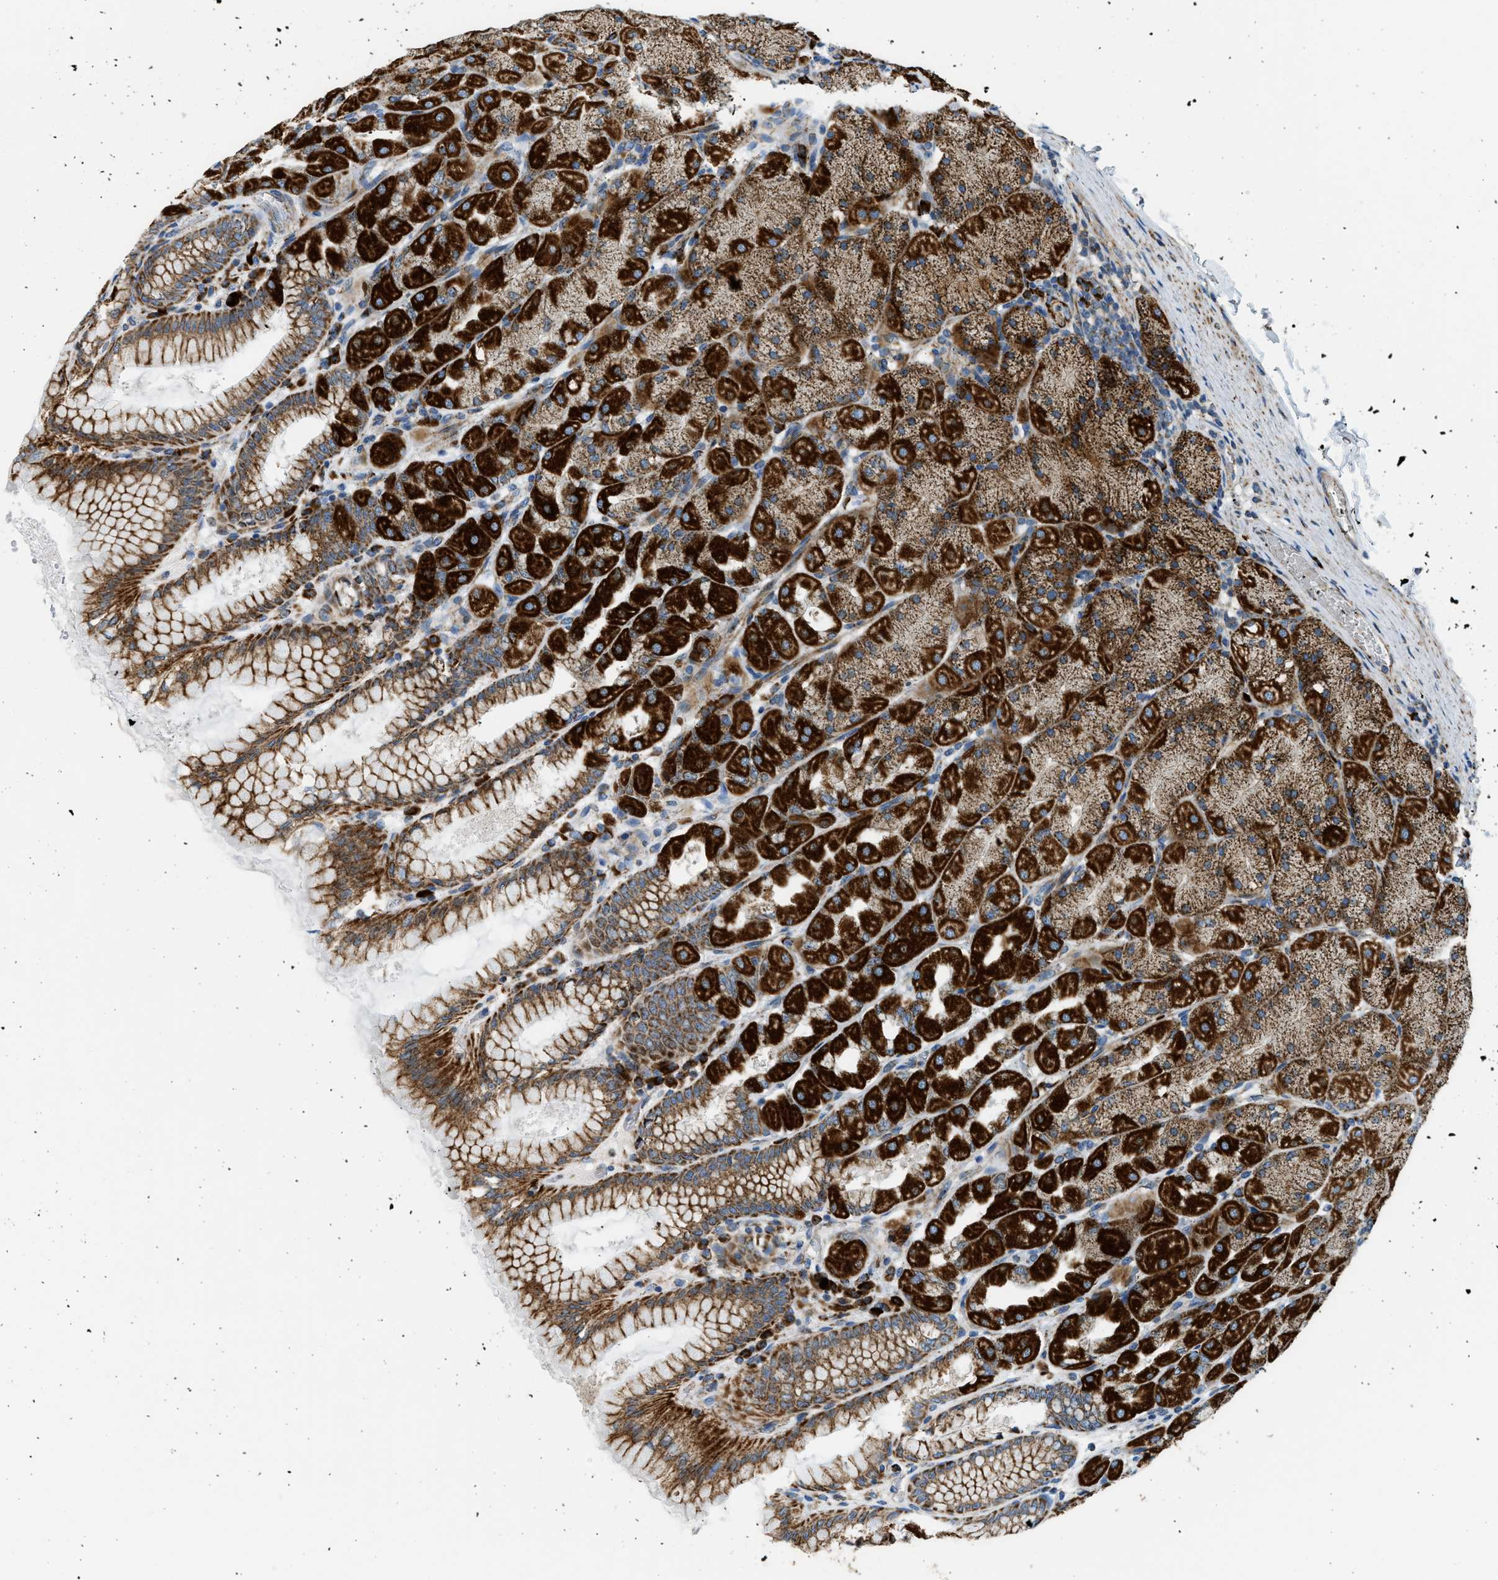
{"staining": {"intensity": "strong", "quantity": ">75%", "location": "cytoplasmic/membranous"}, "tissue": "stomach", "cell_type": "Glandular cells", "image_type": "normal", "snomed": [{"axis": "morphology", "description": "Normal tissue, NOS"}, {"axis": "topography", "description": "Stomach, upper"}], "caption": "High-power microscopy captured an immunohistochemistry histopathology image of normal stomach, revealing strong cytoplasmic/membranous expression in approximately >75% of glandular cells. The protein is shown in brown color, while the nuclei are stained blue.", "gene": "KCNMB3", "patient": {"sex": "female", "age": 56}}